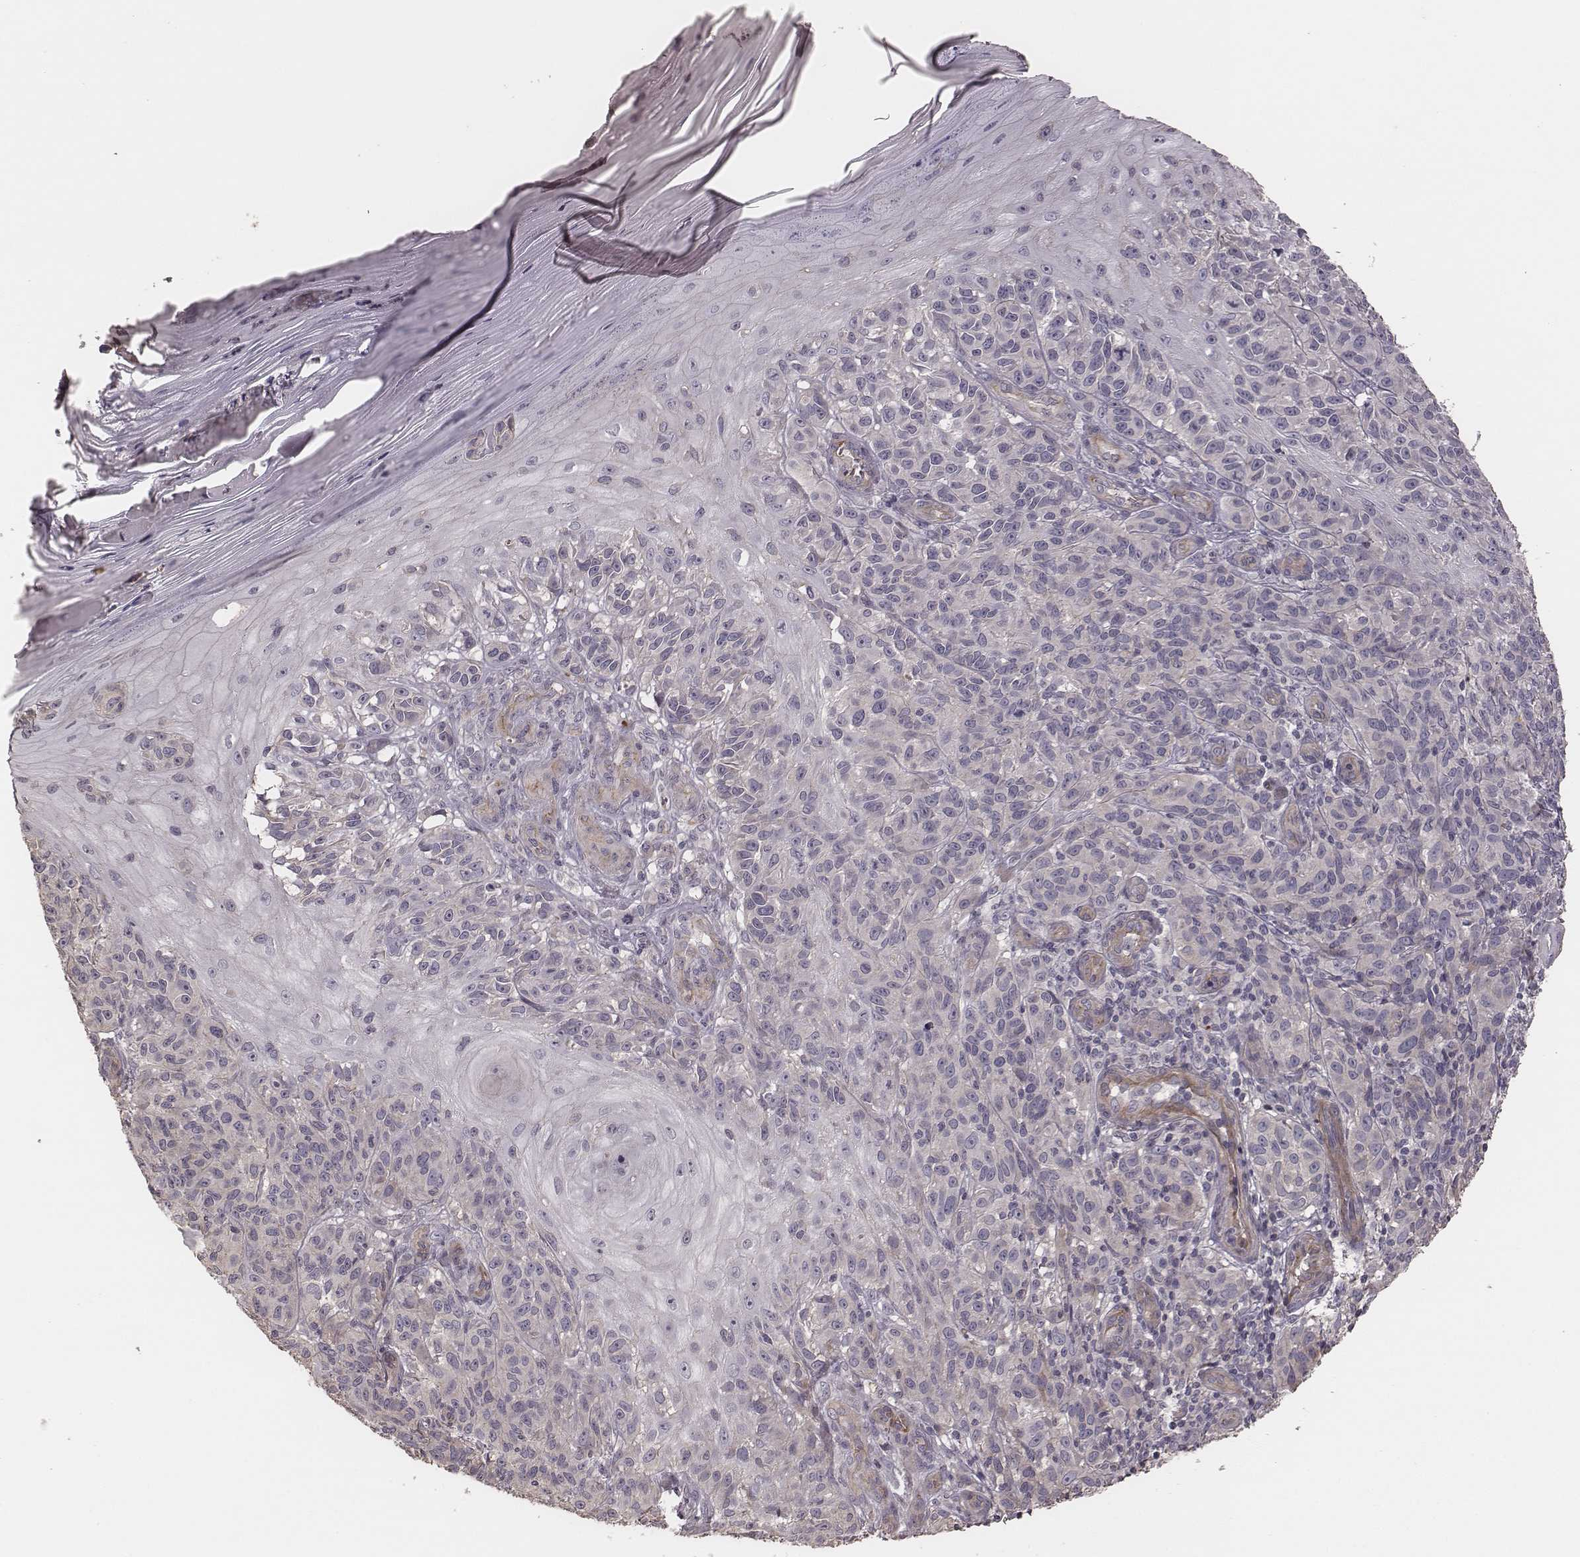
{"staining": {"intensity": "weak", "quantity": "<25%", "location": "cytoplasmic/membranous"}, "tissue": "melanoma", "cell_type": "Tumor cells", "image_type": "cancer", "snomed": [{"axis": "morphology", "description": "Malignant melanoma, NOS"}, {"axis": "topography", "description": "Skin"}], "caption": "Histopathology image shows no significant protein staining in tumor cells of malignant melanoma.", "gene": "OTOGL", "patient": {"sex": "female", "age": 53}}